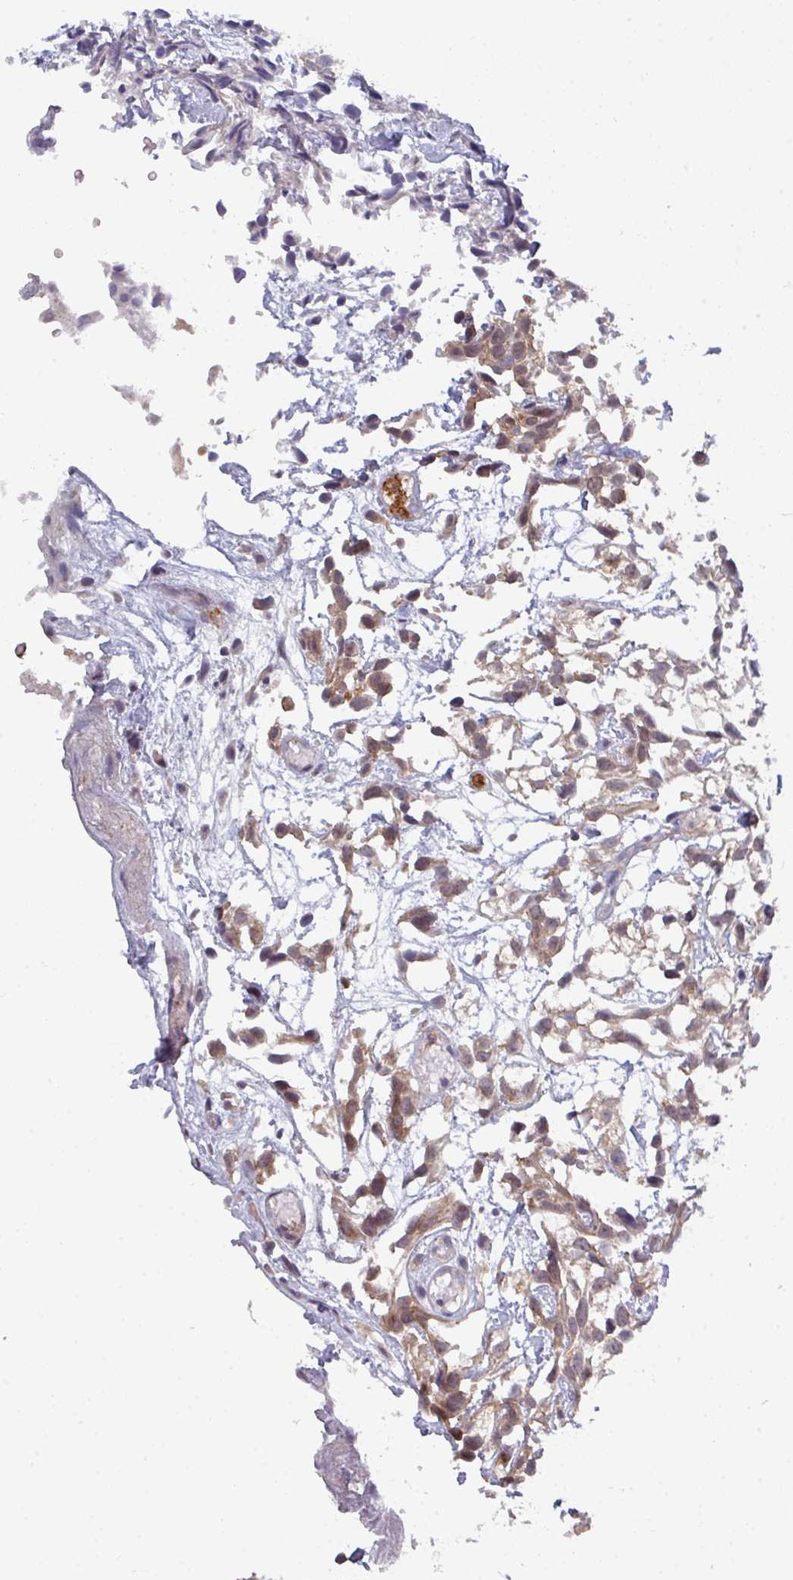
{"staining": {"intensity": "weak", "quantity": ">75%", "location": "cytoplasmic/membranous,nuclear"}, "tissue": "urothelial cancer", "cell_type": "Tumor cells", "image_type": "cancer", "snomed": [{"axis": "morphology", "description": "Urothelial carcinoma, High grade"}, {"axis": "topography", "description": "Urinary bladder"}], "caption": "This micrograph displays immunohistochemistry (IHC) staining of human urothelial carcinoma (high-grade), with low weak cytoplasmic/membranous and nuclear positivity in approximately >75% of tumor cells.", "gene": "DCAF12L2", "patient": {"sex": "male", "age": 56}}